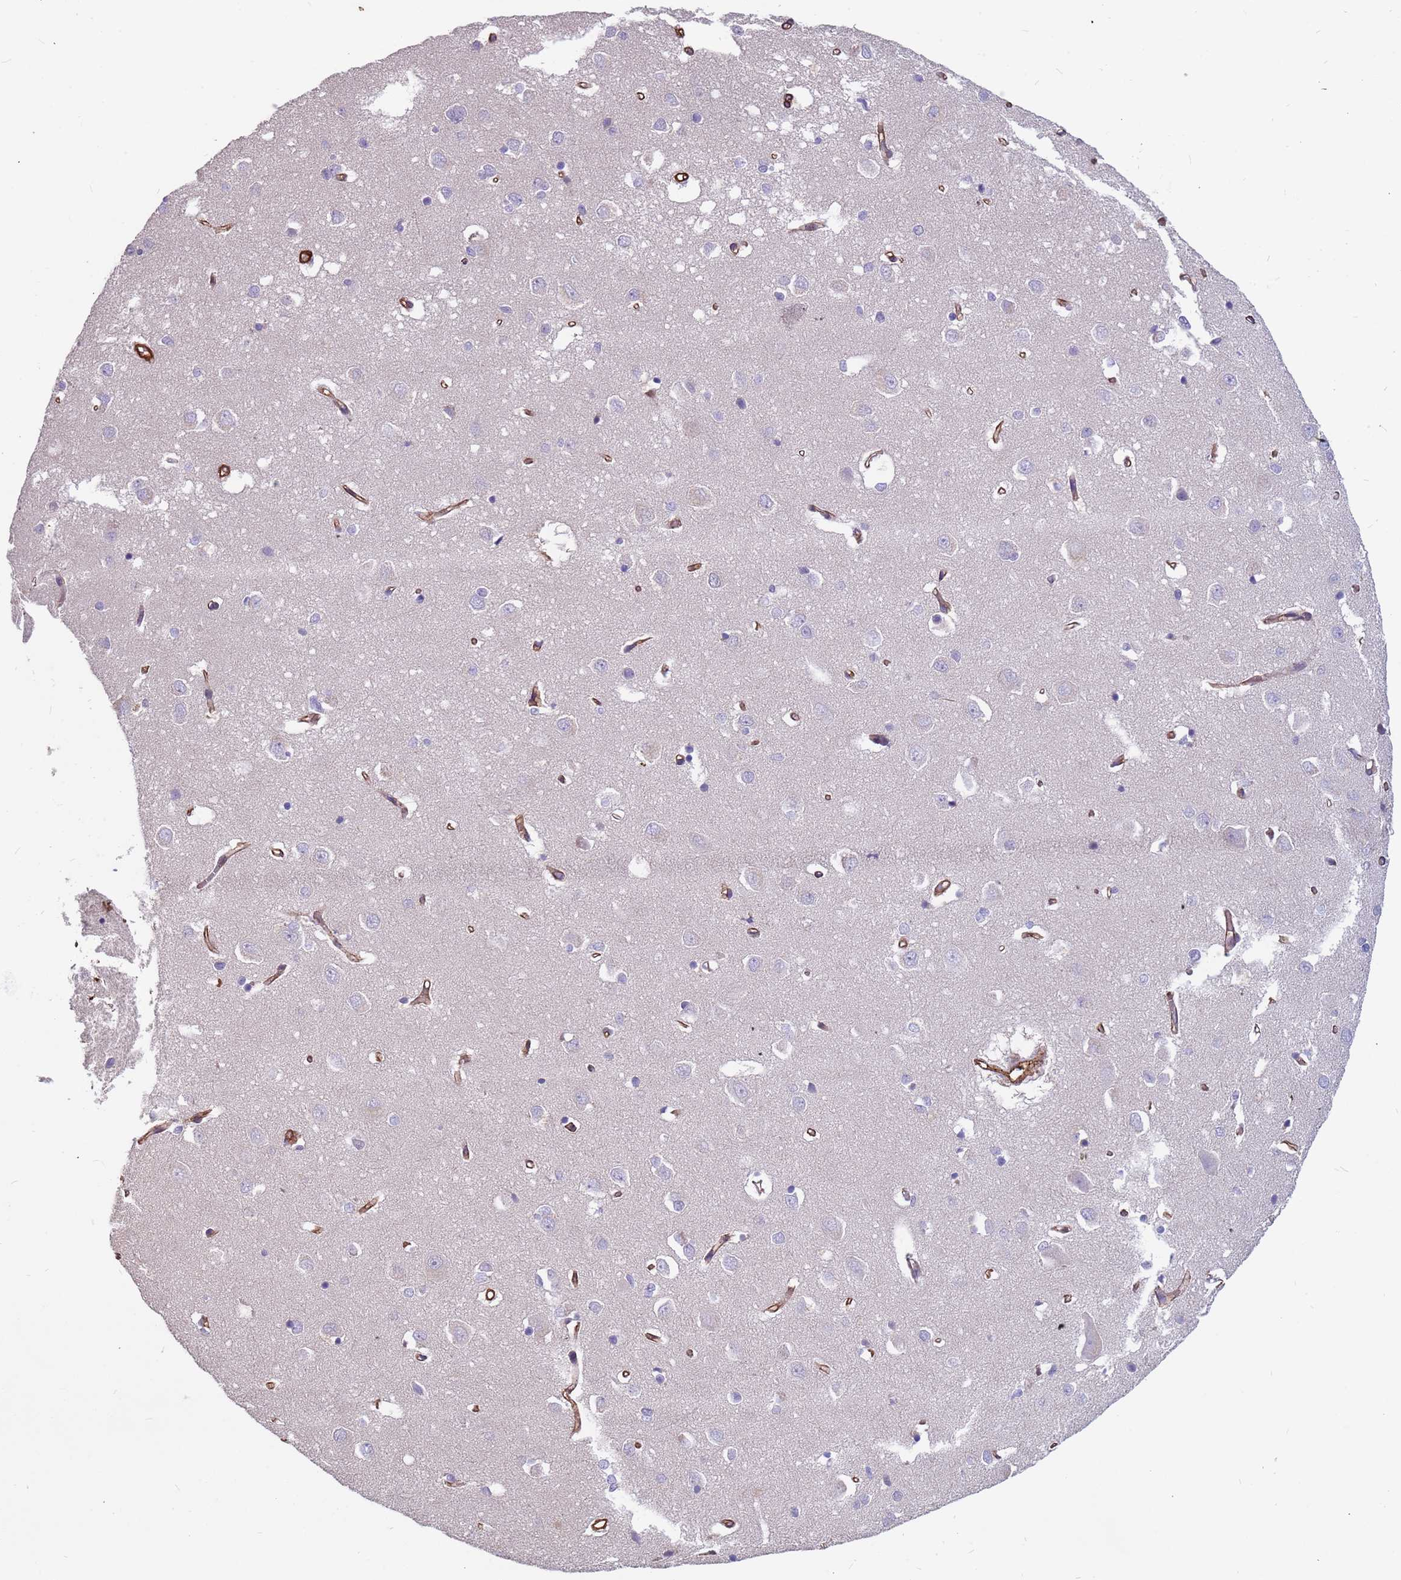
{"staining": {"intensity": "strong", "quantity": ">75%", "location": "cytoplasmic/membranous"}, "tissue": "cerebral cortex", "cell_type": "Endothelial cells", "image_type": "normal", "snomed": [{"axis": "morphology", "description": "Normal tissue, NOS"}, {"axis": "topography", "description": "Cerebral cortex"}], "caption": "Cerebral cortex stained with DAB immunohistochemistry exhibits high levels of strong cytoplasmic/membranous positivity in about >75% of endothelial cells. (Stains: DAB in brown, nuclei in blue, Microscopy: brightfield microscopy at high magnification).", "gene": "EHD2", "patient": {"sex": "female", "age": 64}}